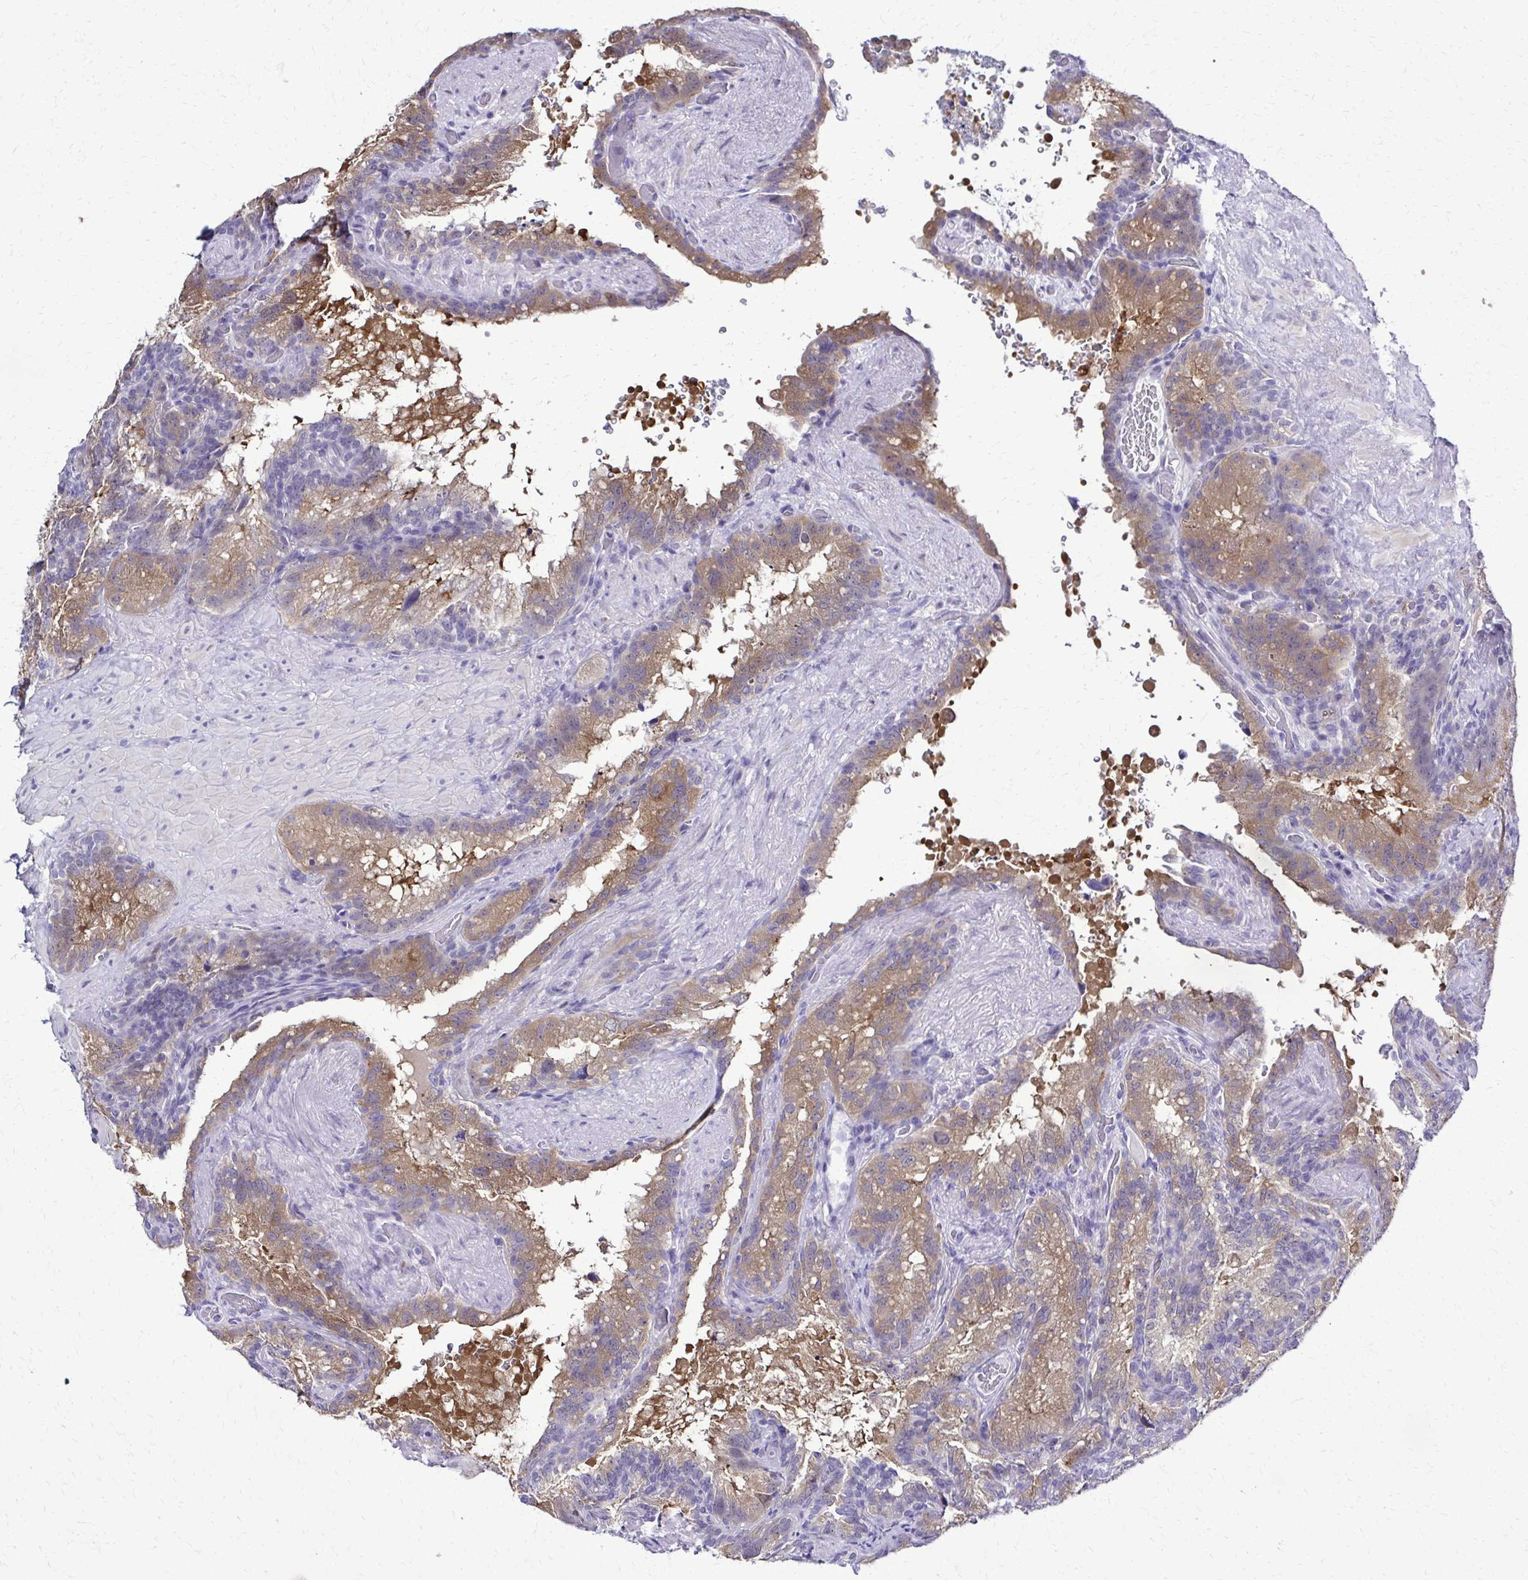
{"staining": {"intensity": "moderate", "quantity": ">75%", "location": "cytoplasmic/membranous"}, "tissue": "seminal vesicle", "cell_type": "Glandular cells", "image_type": "normal", "snomed": [{"axis": "morphology", "description": "Normal tissue, NOS"}, {"axis": "topography", "description": "Seminal veicle"}], "caption": "A histopathology image of seminal vesicle stained for a protein shows moderate cytoplasmic/membranous brown staining in glandular cells.", "gene": "RASL11B", "patient": {"sex": "male", "age": 60}}